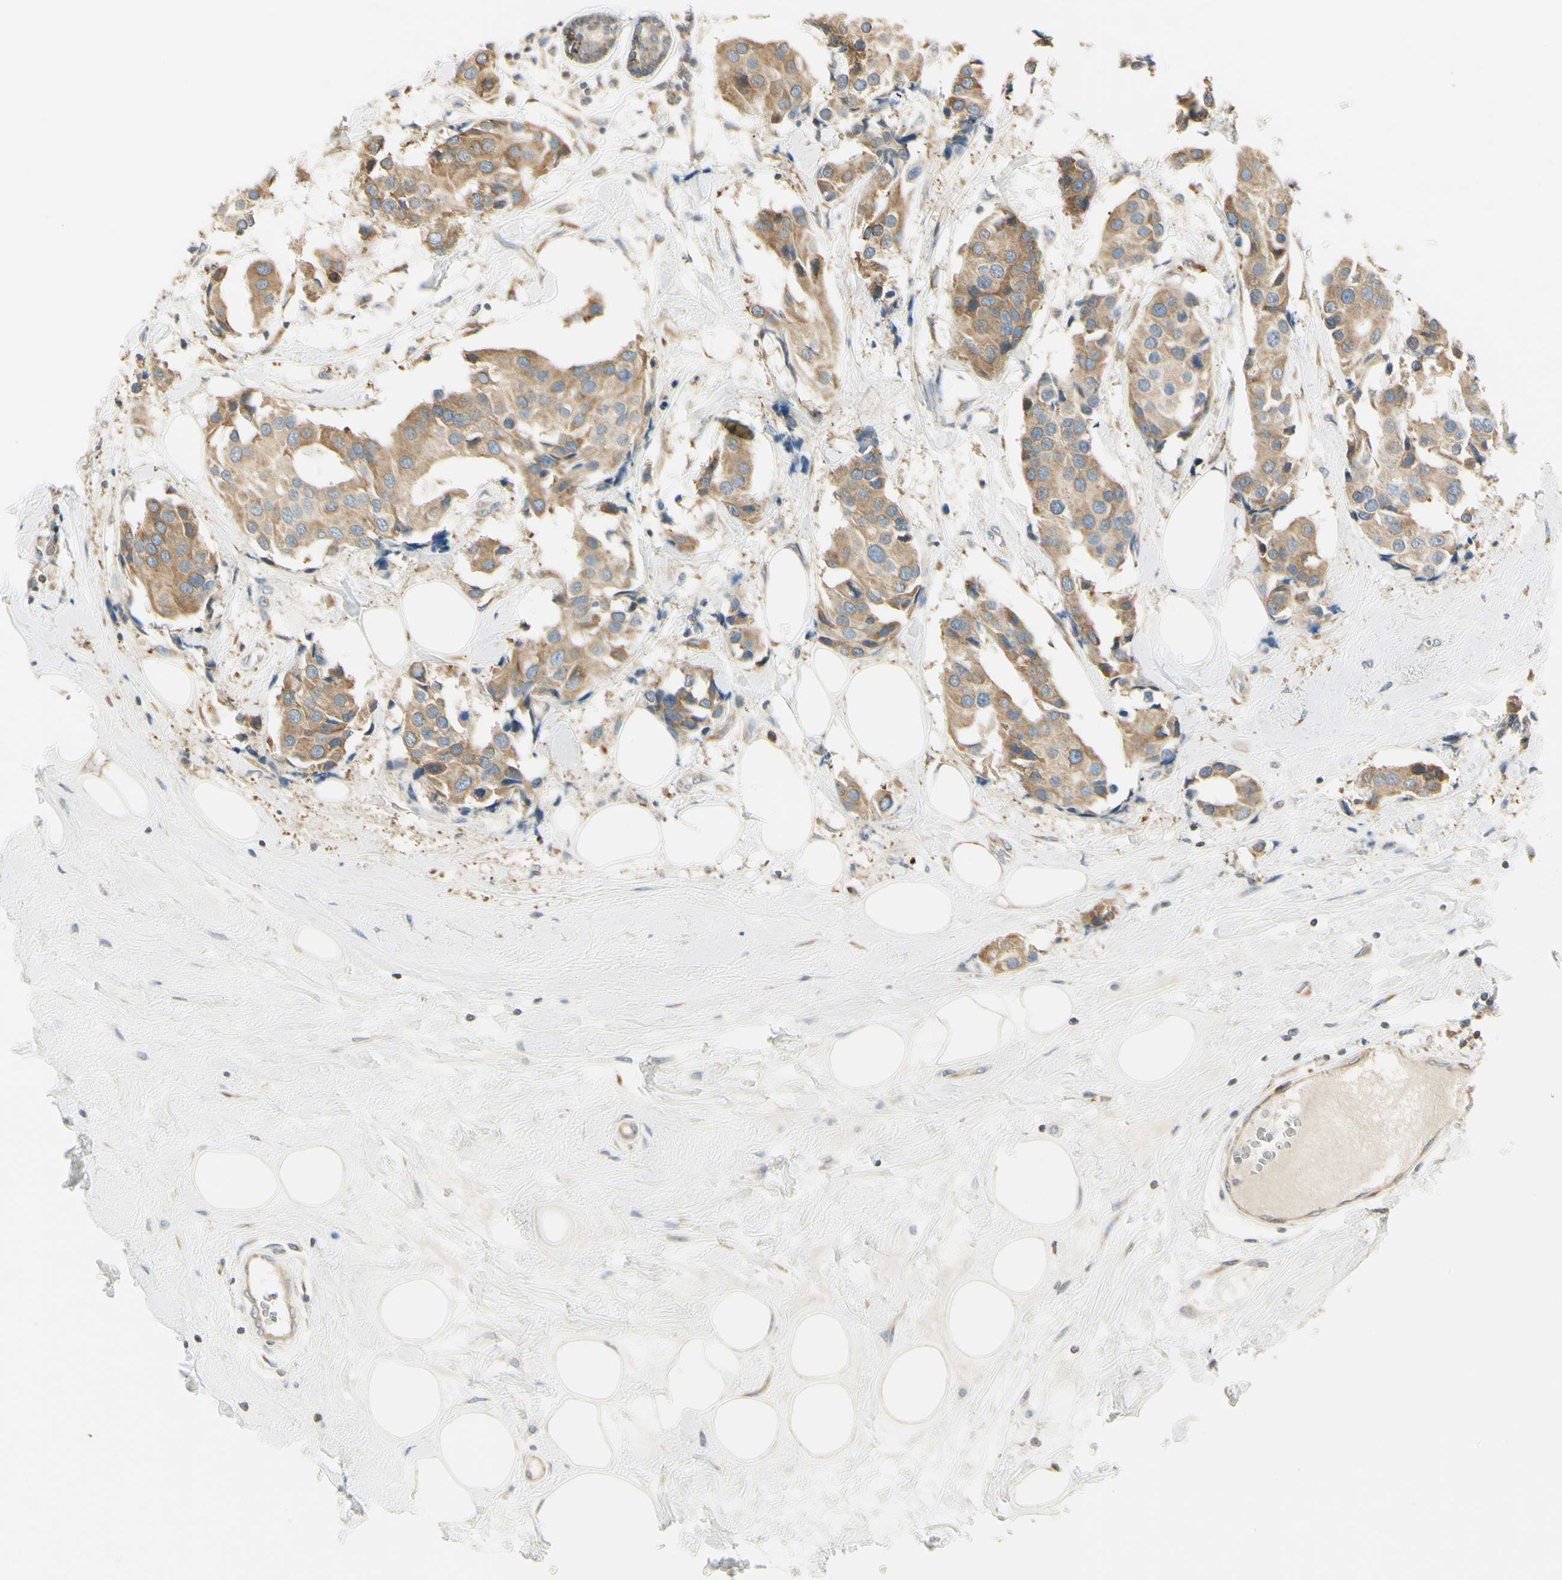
{"staining": {"intensity": "moderate", "quantity": ">75%", "location": "cytoplasmic/membranous"}, "tissue": "breast cancer", "cell_type": "Tumor cells", "image_type": "cancer", "snomed": [{"axis": "morphology", "description": "Normal tissue, NOS"}, {"axis": "morphology", "description": "Duct carcinoma"}, {"axis": "topography", "description": "Breast"}], "caption": "The image exhibits staining of breast infiltrating ductal carcinoma, revealing moderate cytoplasmic/membranous protein positivity (brown color) within tumor cells.", "gene": "IGDCC4", "patient": {"sex": "female", "age": 39}}